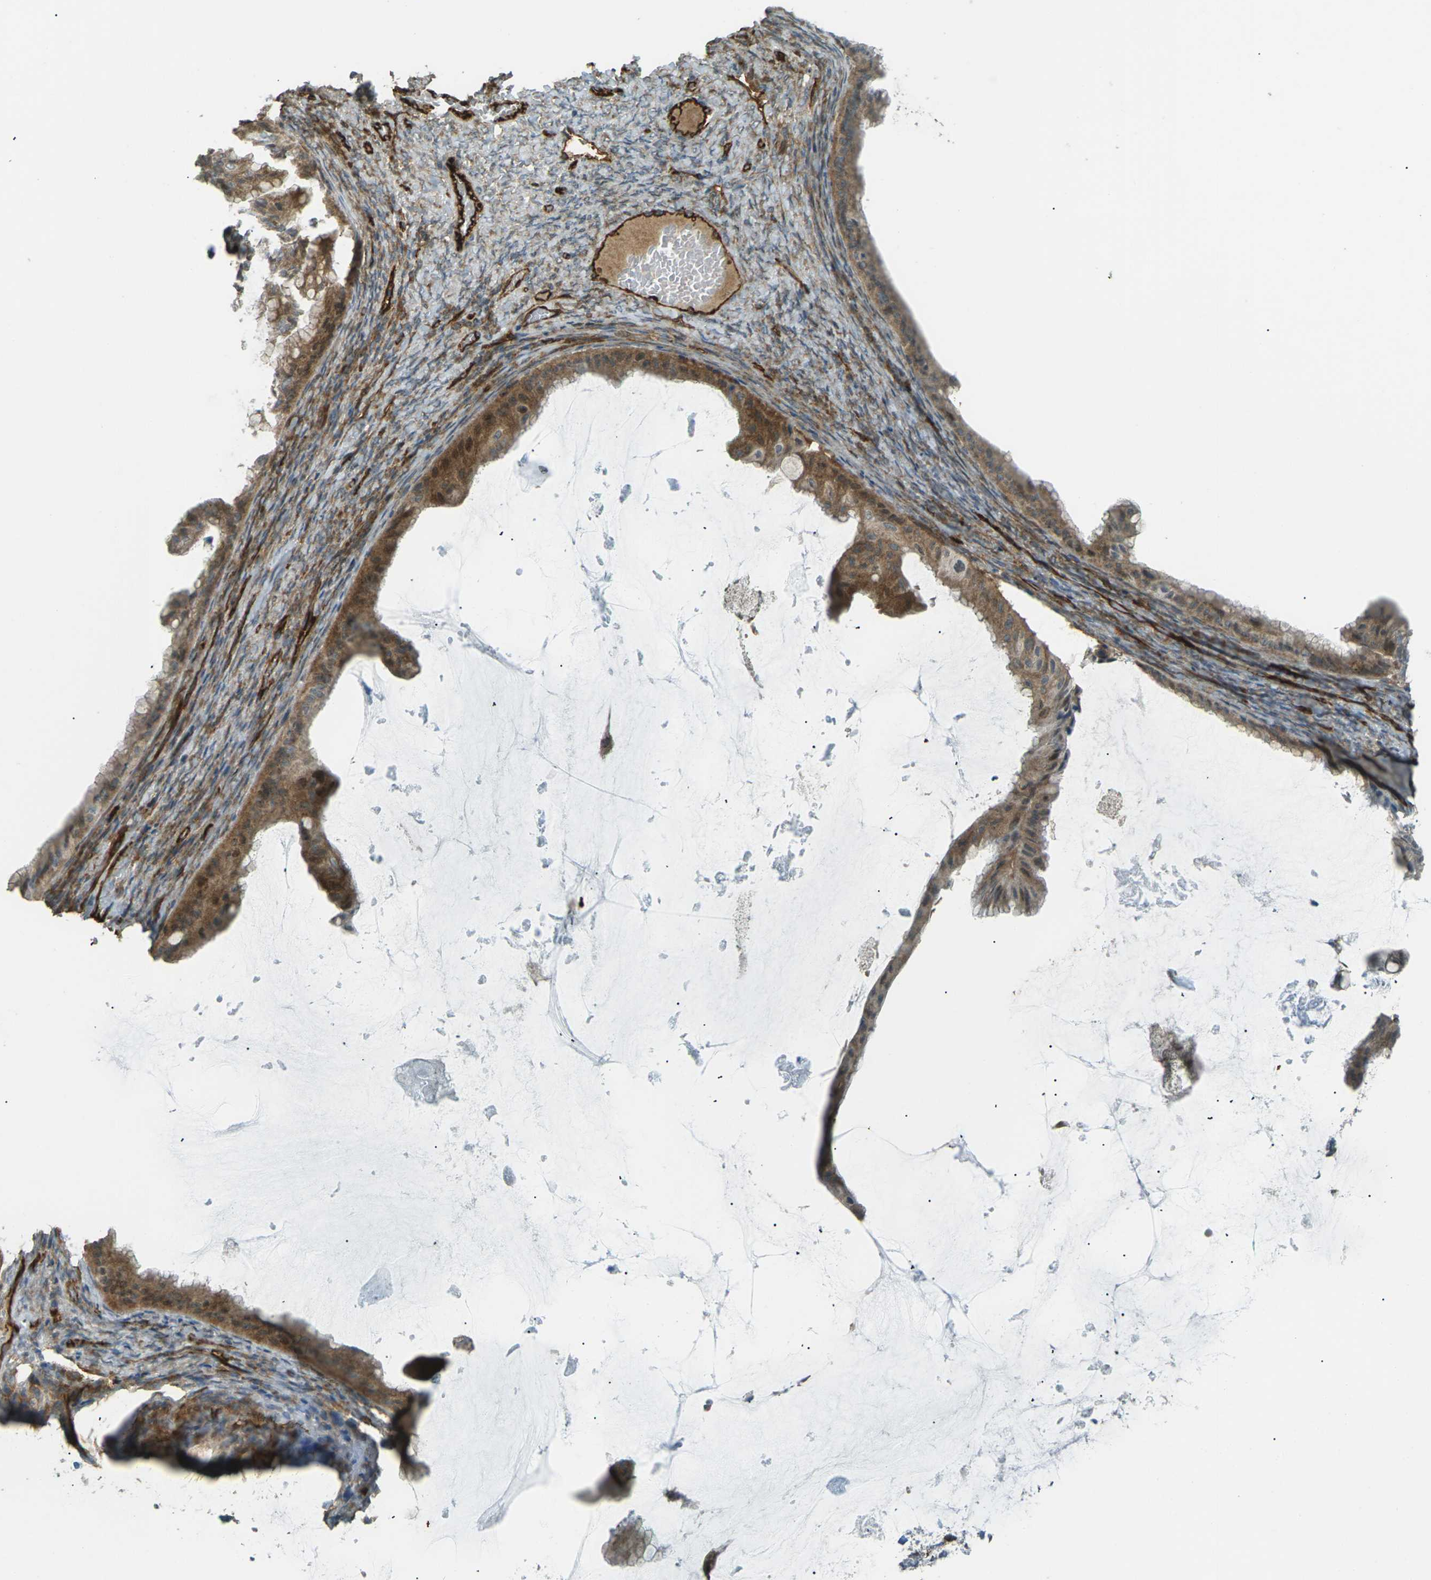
{"staining": {"intensity": "moderate", "quantity": ">75%", "location": "cytoplasmic/membranous,nuclear"}, "tissue": "ovarian cancer", "cell_type": "Tumor cells", "image_type": "cancer", "snomed": [{"axis": "morphology", "description": "Cystadenocarcinoma, mucinous, NOS"}, {"axis": "topography", "description": "Ovary"}], "caption": "This is an image of IHC staining of mucinous cystadenocarcinoma (ovarian), which shows moderate expression in the cytoplasmic/membranous and nuclear of tumor cells.", "gene": "S1PR1", "patient": {"sex": "female", "age": 61}}